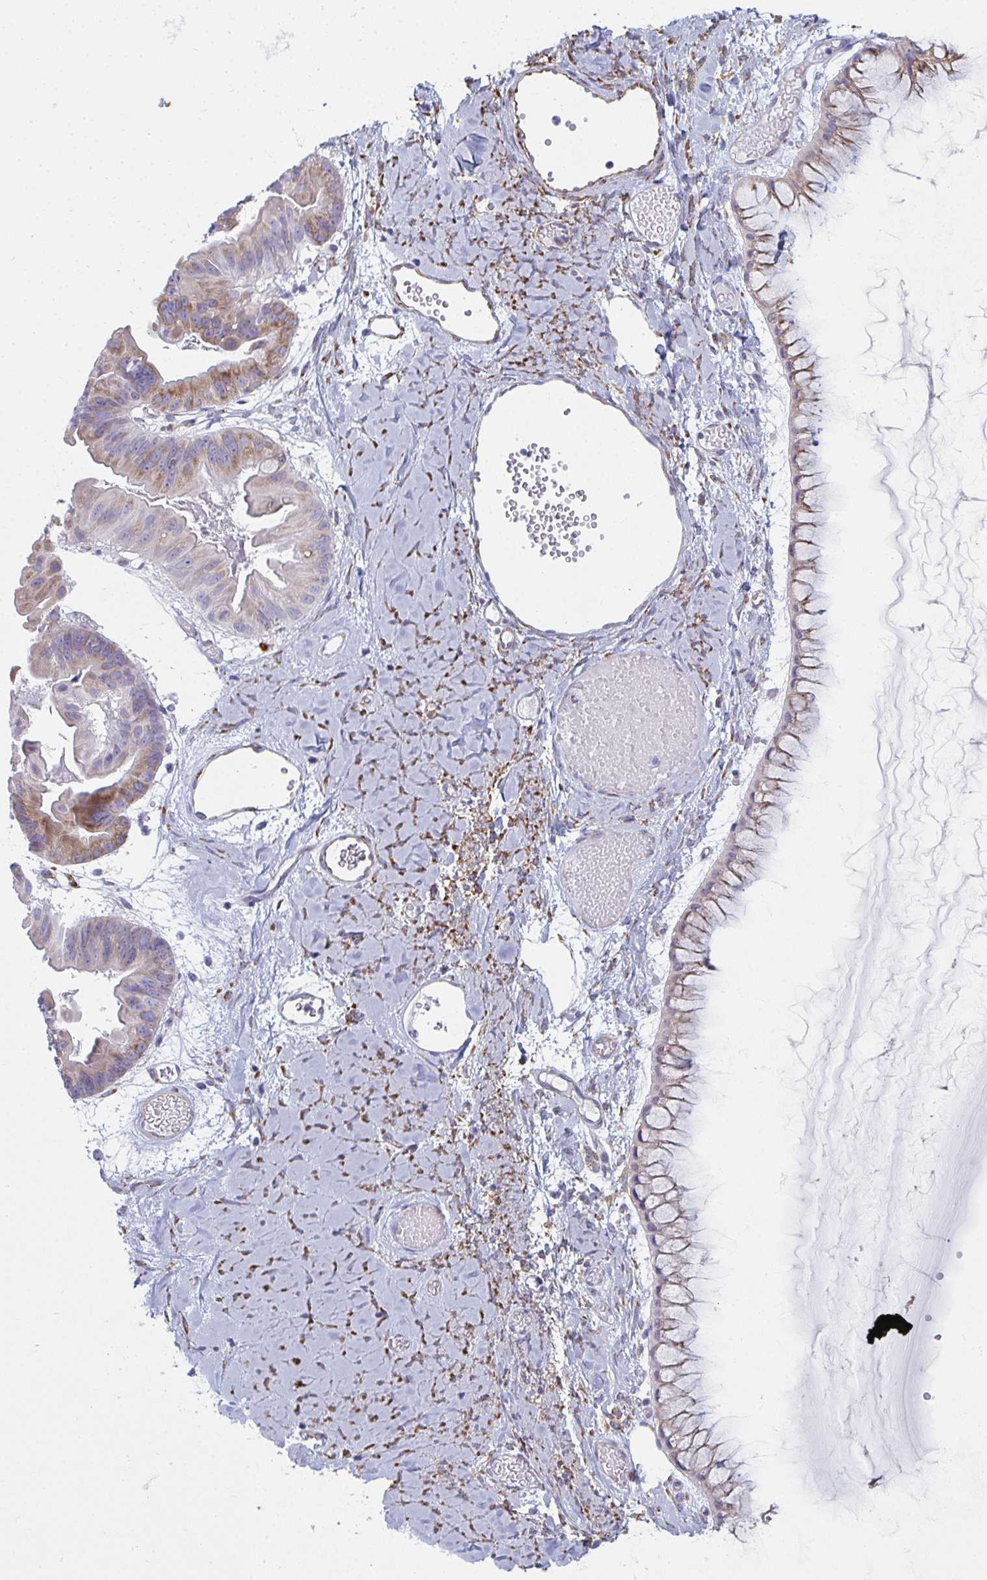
{"staining": {"intensity": "moderate", "quantity": "<25%", "location": "cytoplasmic/membranous"}, "tissue": "ovarian cancer", "cell_type": "Tumor cells", "image_type": "cancer", "snomed": [{"axis": "morphology", "description": "Cystadenocarcinoma, mucinous, NOS"}, {"axis": "topography", "description": "Ovary"}], "caption": "Protein analysis of ovarian cancer tissue demonstrates moderate cytoplasmic/membranous staining in about <25% of tumor cells.", "gene": "SHROOM1", "patient": {"sex": "female", "age": 61}}